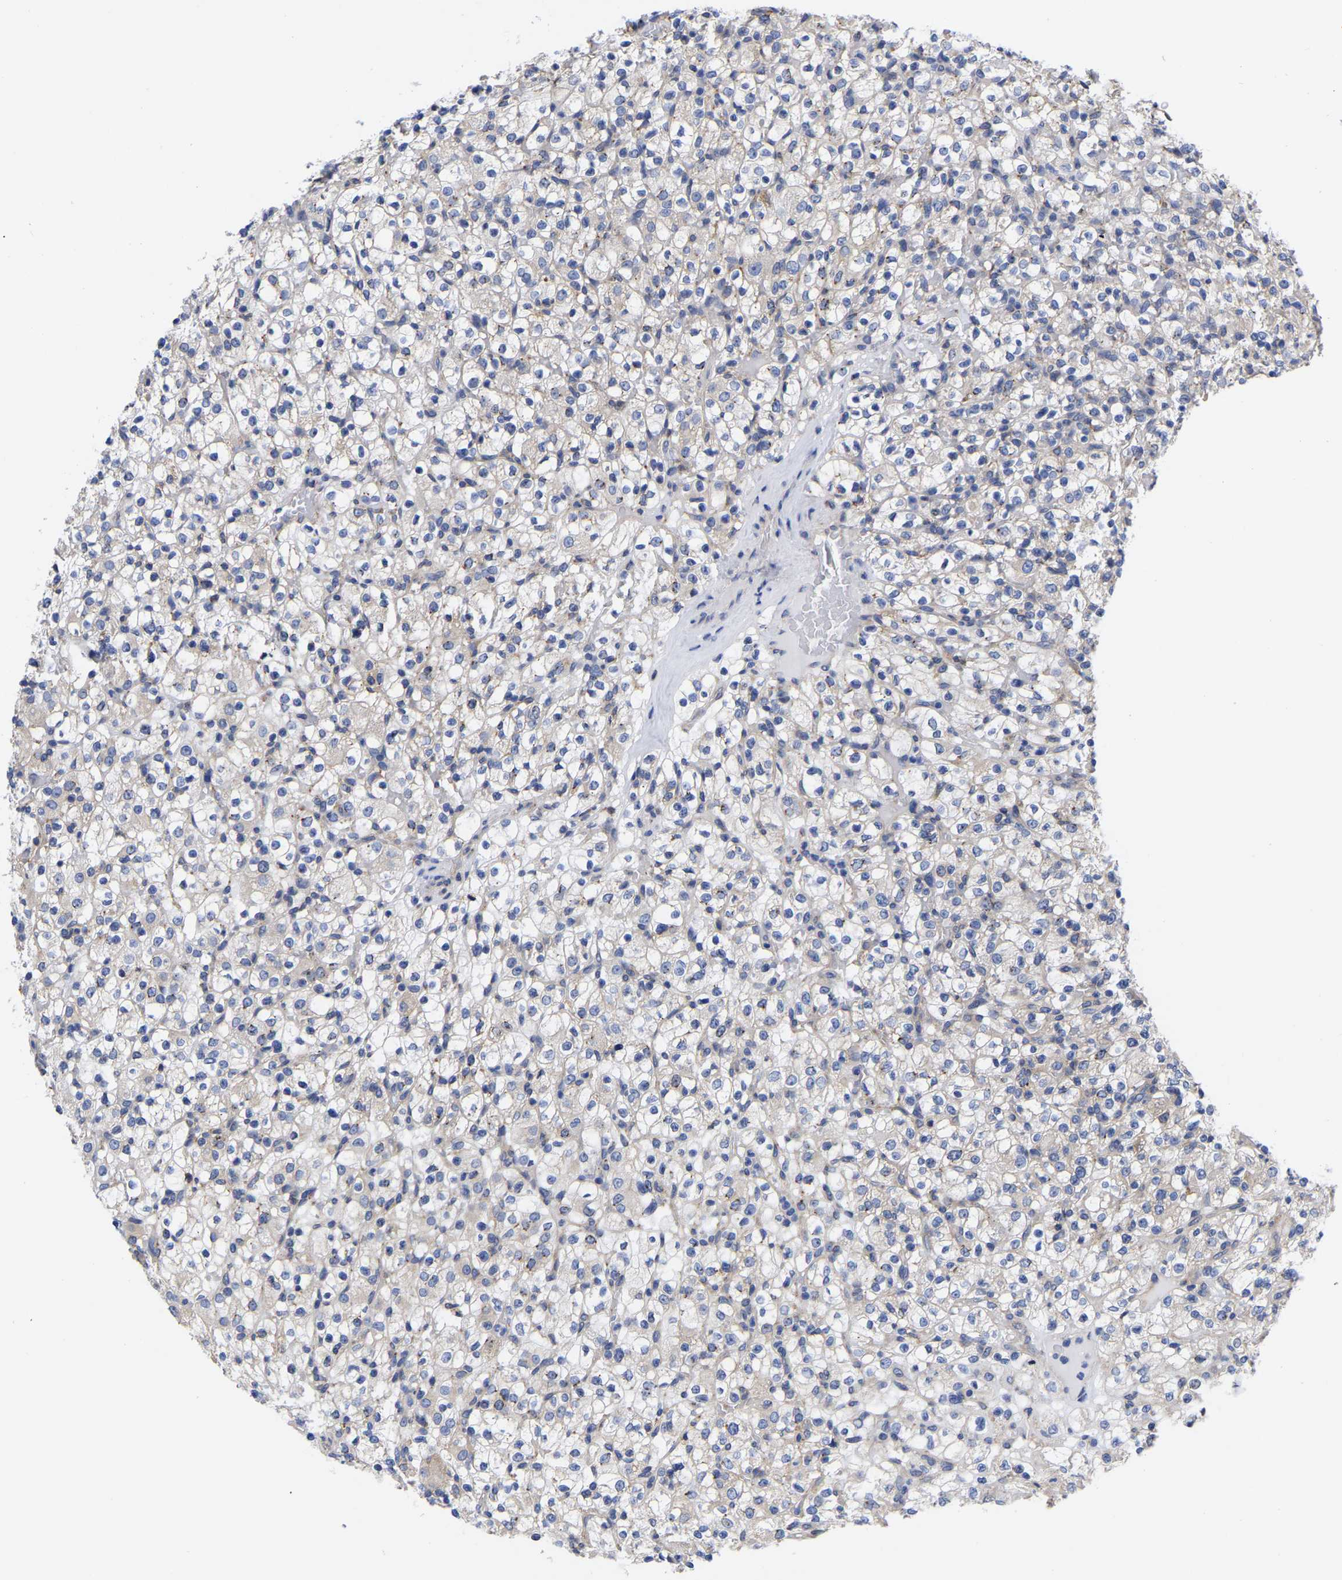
{"staining": {"intensity": "negative", "quantity": "none", "location": "none"}, "tissue": "renal cancer", "cell_type": "Tumor cells", "image_type": "cancer", "snomed": [{"axis": "morphology", "description": "Normal tissue, NOS"}, {"axis": "morphology", "description": "Adenocarcinoma, NOS"}, {"axis": "topography", "description": "Kidney"}], "caption": "This micrograph is of adenocarcinoma (renal) stained with IHC to label a protein in brown with the nuclei are counter-stained blue. There is no staining in tumor cells. Brightfield microscopy of IHC stained with DAB (brown) and hematoxylin (blue), captured at high magnification.", "gene": "CFAP298", "patient": {"sex": "female", "age": 72}}